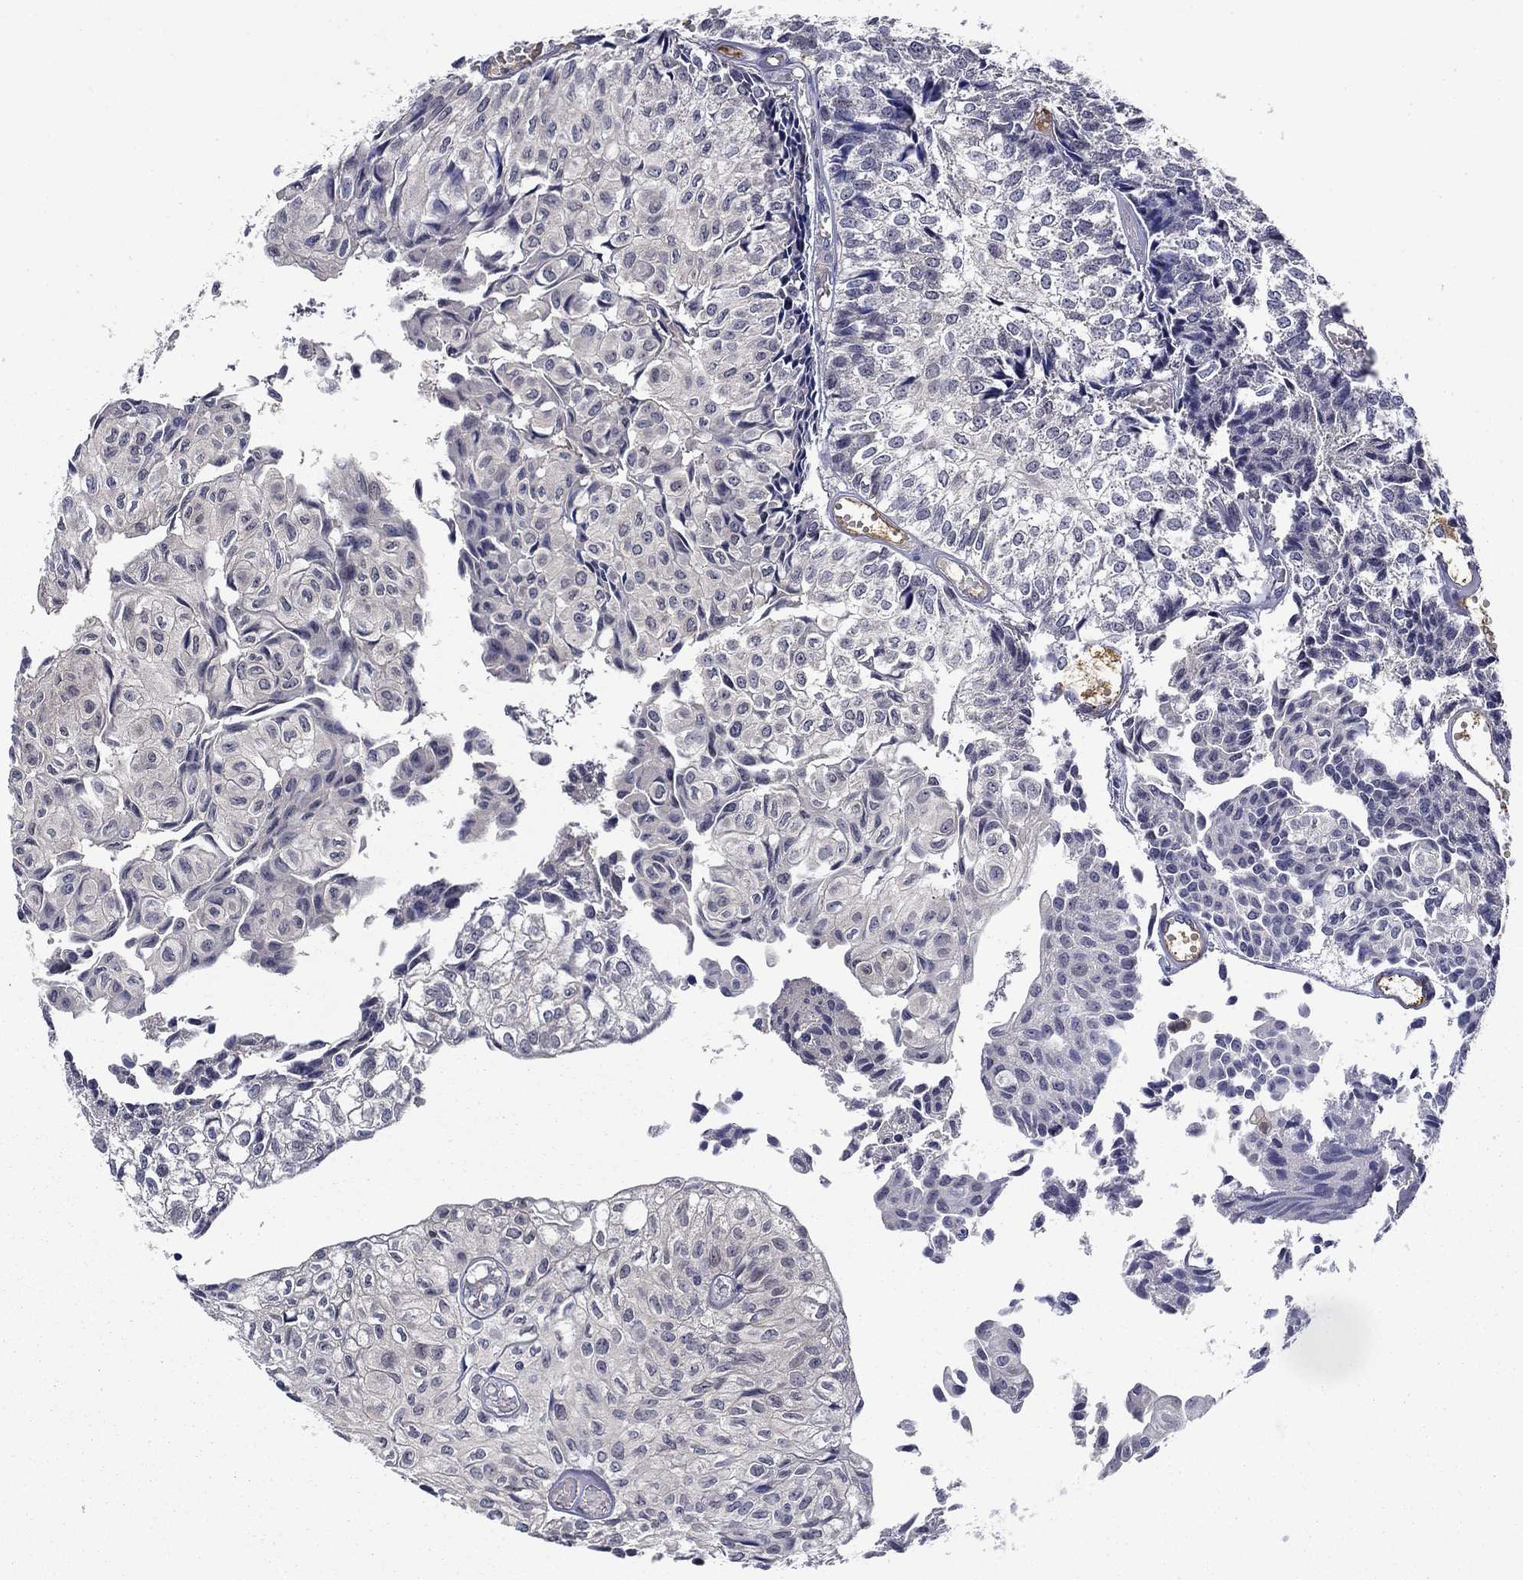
{"staining": {"intensity": "weak", "quantity": "<25%", "location": "nuclear"}, "tissue": "urothelial cancer", "cell_type": "Tumor cells", "image_type": "cancer", "snomed": [{"axis": "morphology", "description": "Urothelial carcinoma, Low grade"}, {"axis": "topography", "description": "Urinary bladder"}], "caption": "A high-resolution histopathology image shows IHC staining of urothelial cancer, which reveals no significant staining in tumor cells.", "gene": "DDTL", "patient": {"sex": "male", "age": 89}}